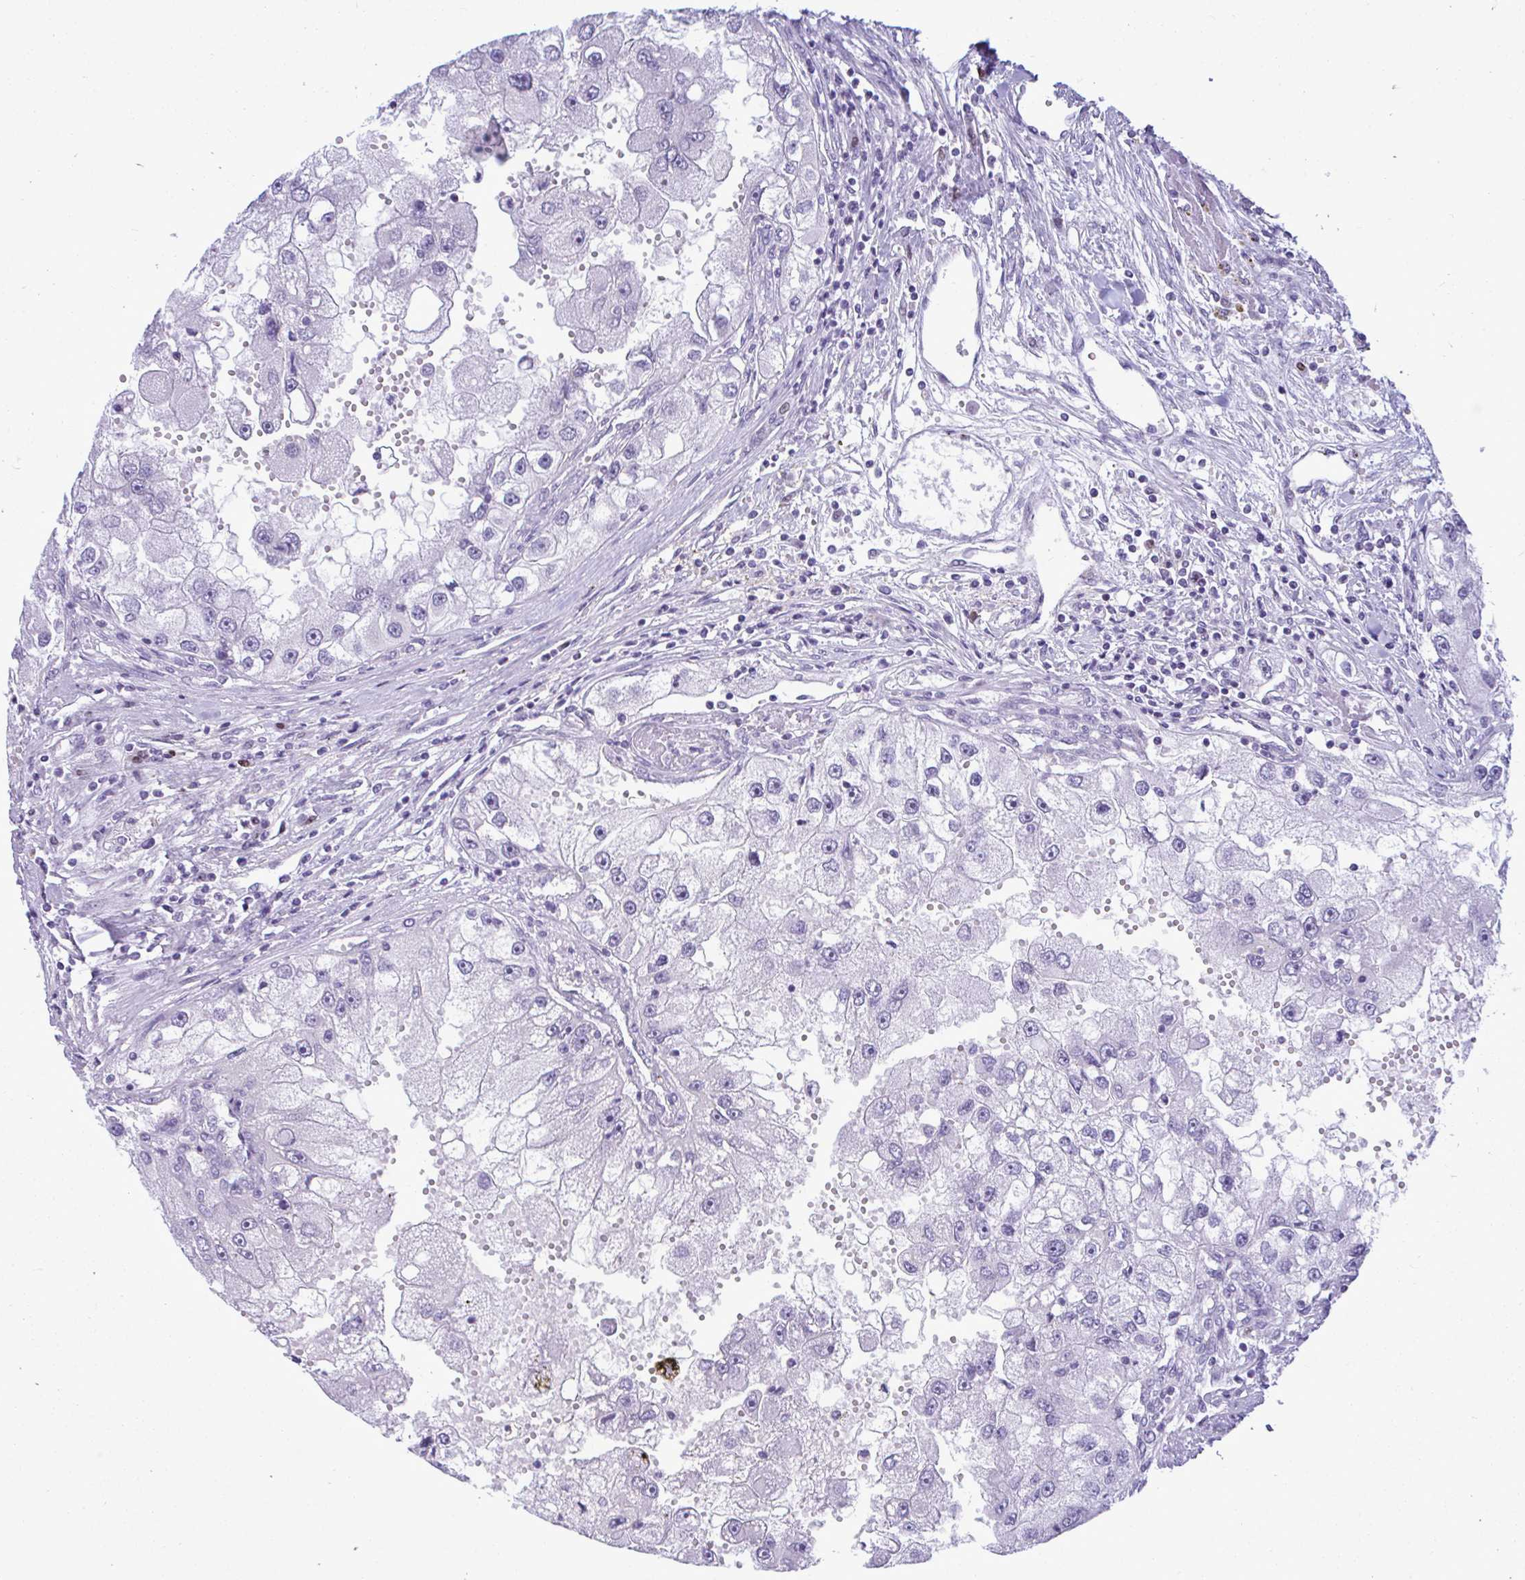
{"staining": {"intensity": "negative", "quantity": "none", "location": "none"}, "tissue": "renal cancer", "cell_type": "Tumor cells", "image_type": "cancer", "snomed": [{"axis": "morphology", "description": "Adenocarcinoma, NOS"}, {"axis": "topography", "description": "Kidney"}], "caption": "Immunohistochemical staining of renal cancer reveals no significant positivity in tumor cells.", "gene": "SLC25A51", "patient": {"sex": "male", "age": 63}}